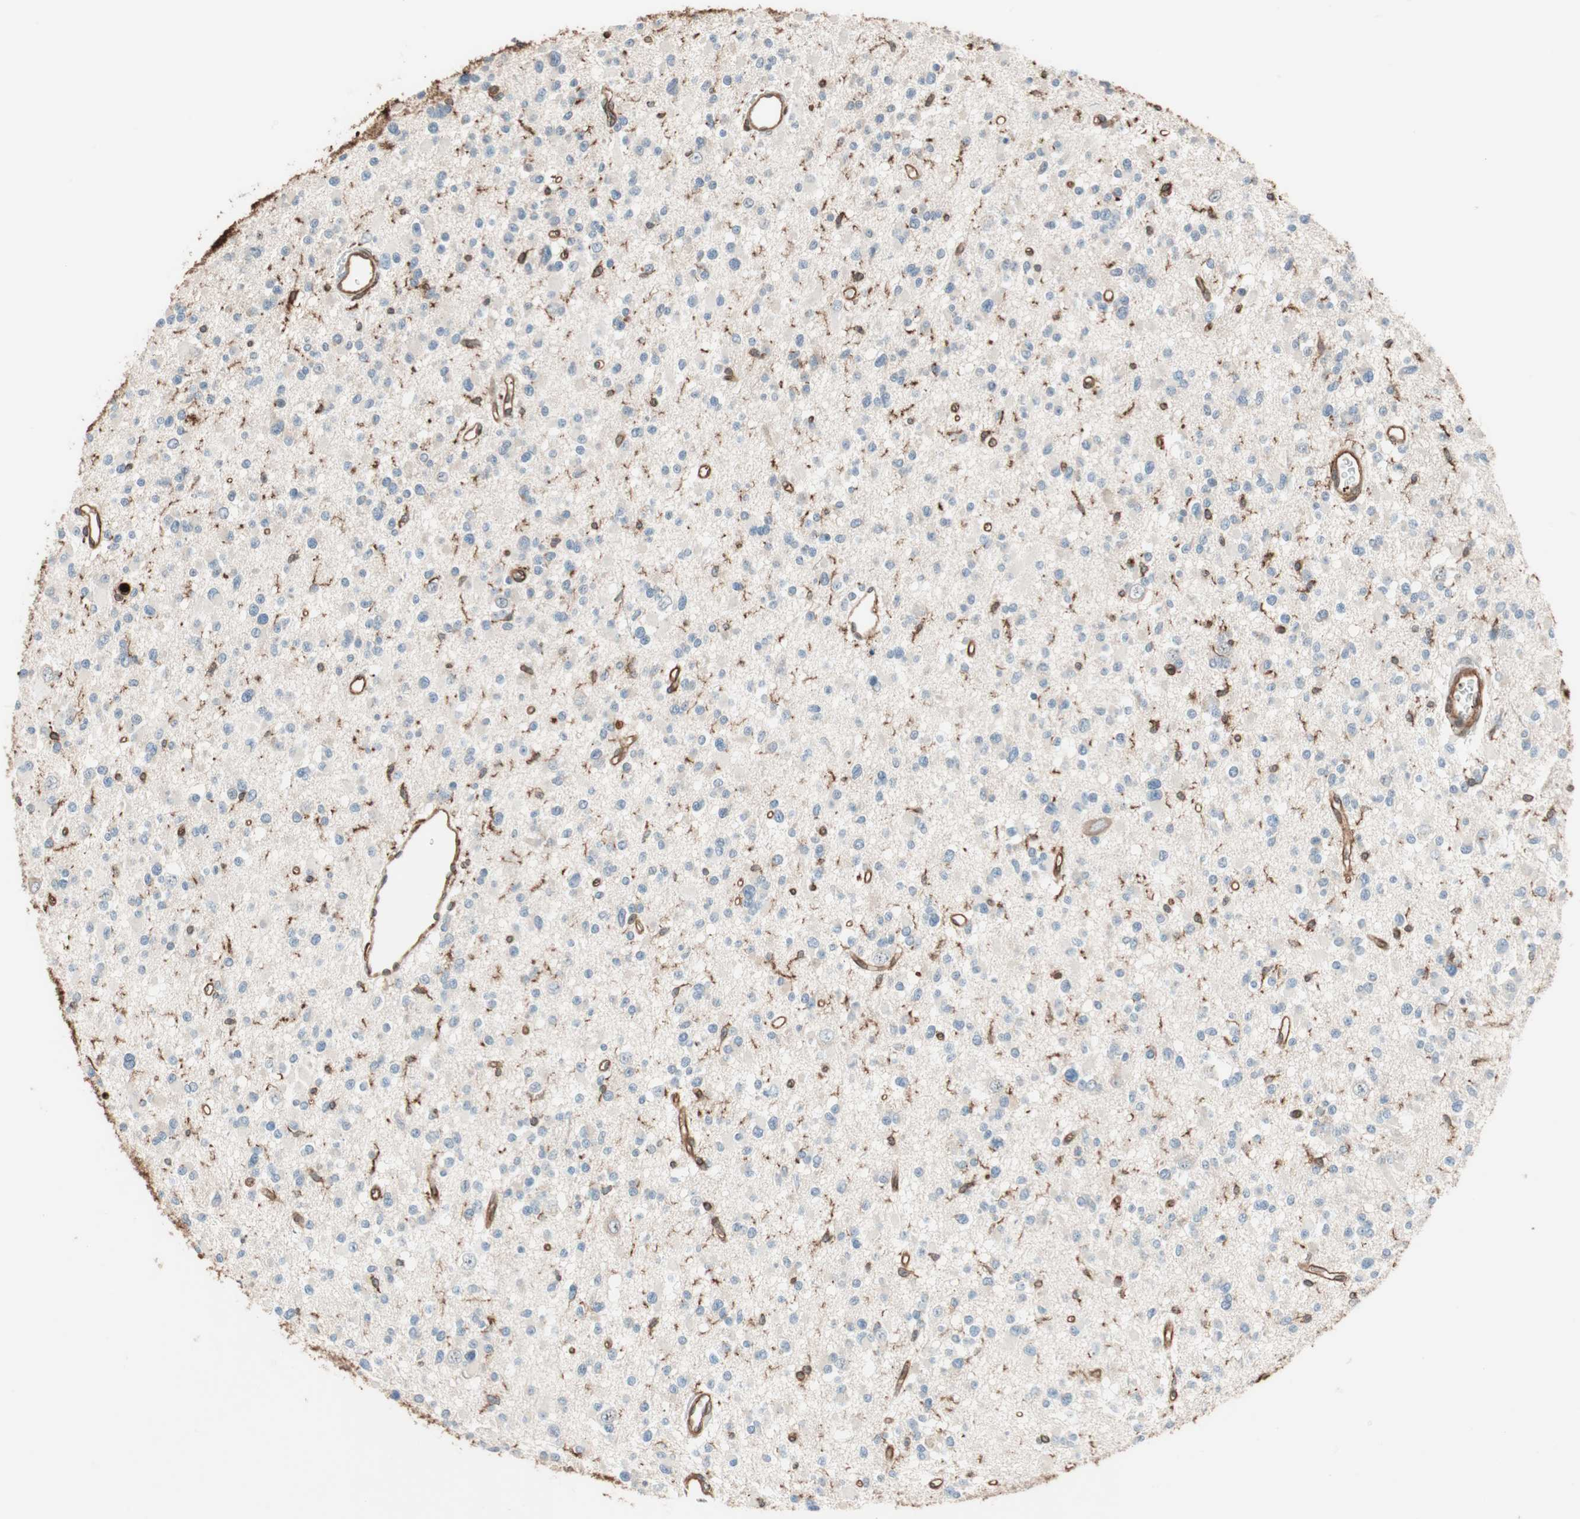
{"staining": {"intensity": "weak", "quantity": "<25%", "location": "cytoplasmic/membranous"}, "tissue": "glioma", "cell_type": "Tumor cells", "image_type": "cancer", "snomed": [{"axis": "morphology", "description": "Glioma, malignant, Low grade"}, {"axis": "topography", "description": "Brain"}], "caption": "Tumor cells show no significant protein positivity in malignant glioma (low-grade).", "gene": "VASP", "patient": {"sex": "female", "age": 22}}